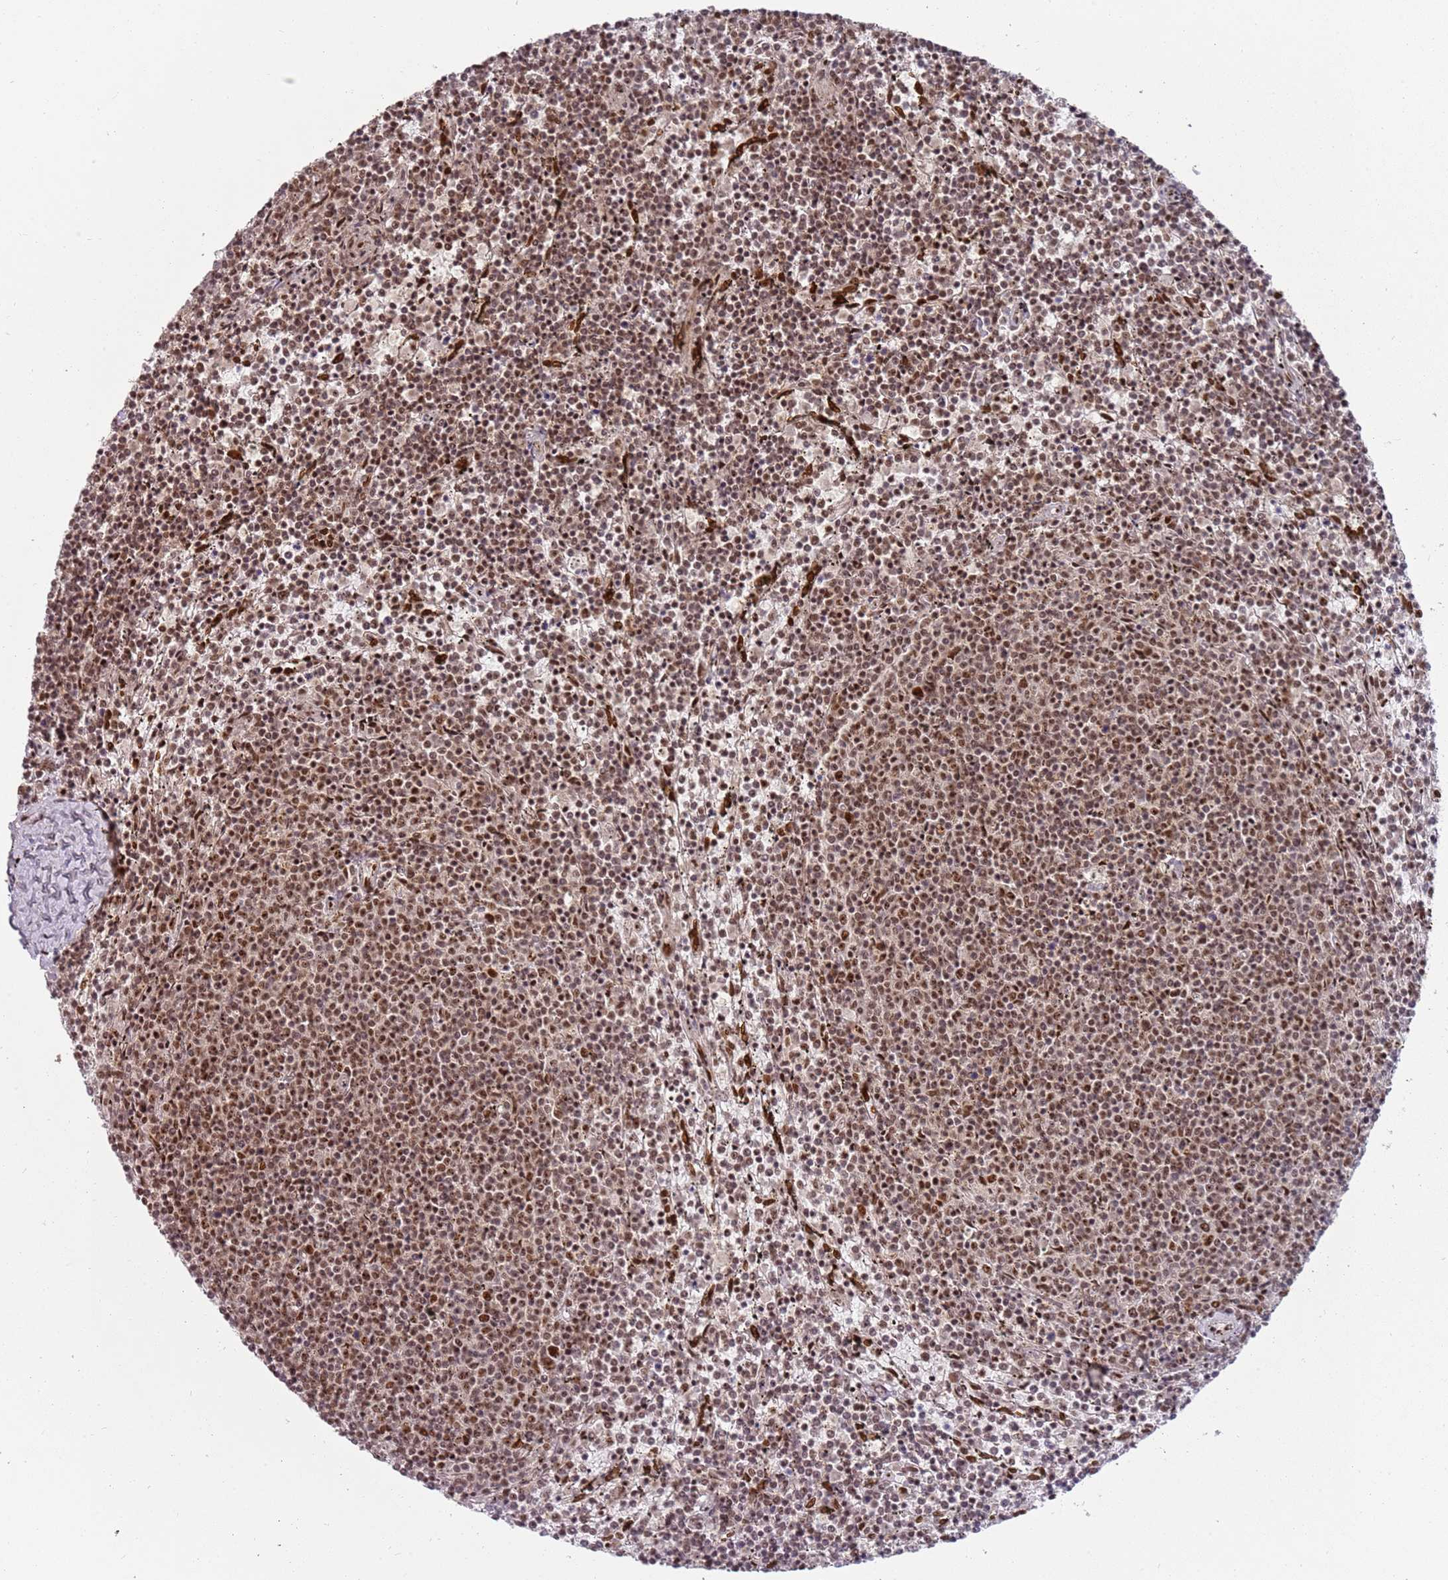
{"staining": {"intensity": "moderate", "quantity": ">75%", "location": "nuclear"}, "tissue": "lymphoma", "cell_type": "Tumor cells", "image_type": "cancer", "snomed": [{"axis": "morphology", "description": "Malignant lymphoma, non-Hodgkin's type, Low grade"}, {"axis": "topography", "description": "Spleen"}], "caption": "This micrograph exhibits IHC staining of human lymphoma, with medium moderate nuclear positivity in about >75% of tumor cells.", "gene": "TENT4A", "patient": {"sex": "female", "age": 50}}